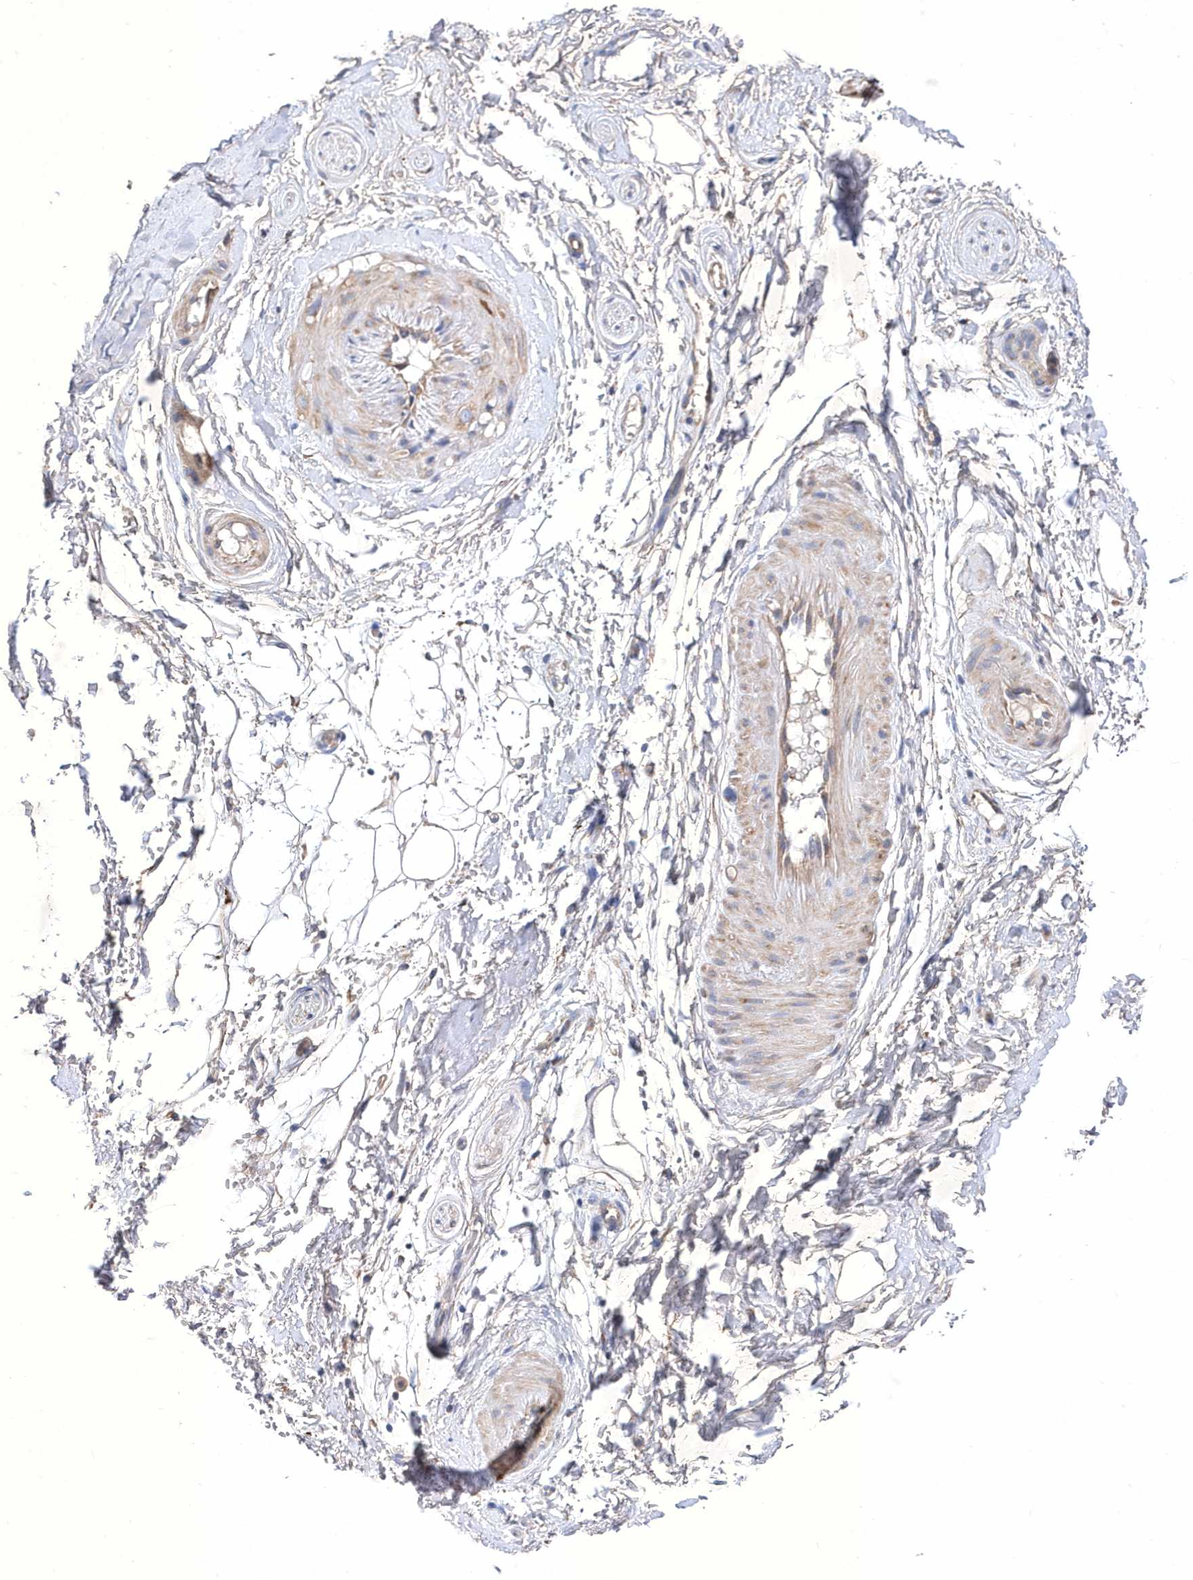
{"staining": {"intensity": "negative", "quantity": "none", "location": "none"}, "tissue": "adipose tissue", "cell_type": "Adipocytes", "image_type": "normal", "snomed": [{"axis": "morphology", "description": "Normal tissue, NOS"}, {"axis": "morphology", "description": "Basal cell carcinoma"}, {"axis": "topography", "description": "Skin"}], "caption": "This histopathology image is of normal adipose tissue stained with immunohistochemistry to label a protein in brown with the nuclei are counter-stained blue. There is no staining in adipocytes.", "gene": "METTL8", "patient": {"sex": "female", "age": 89}}